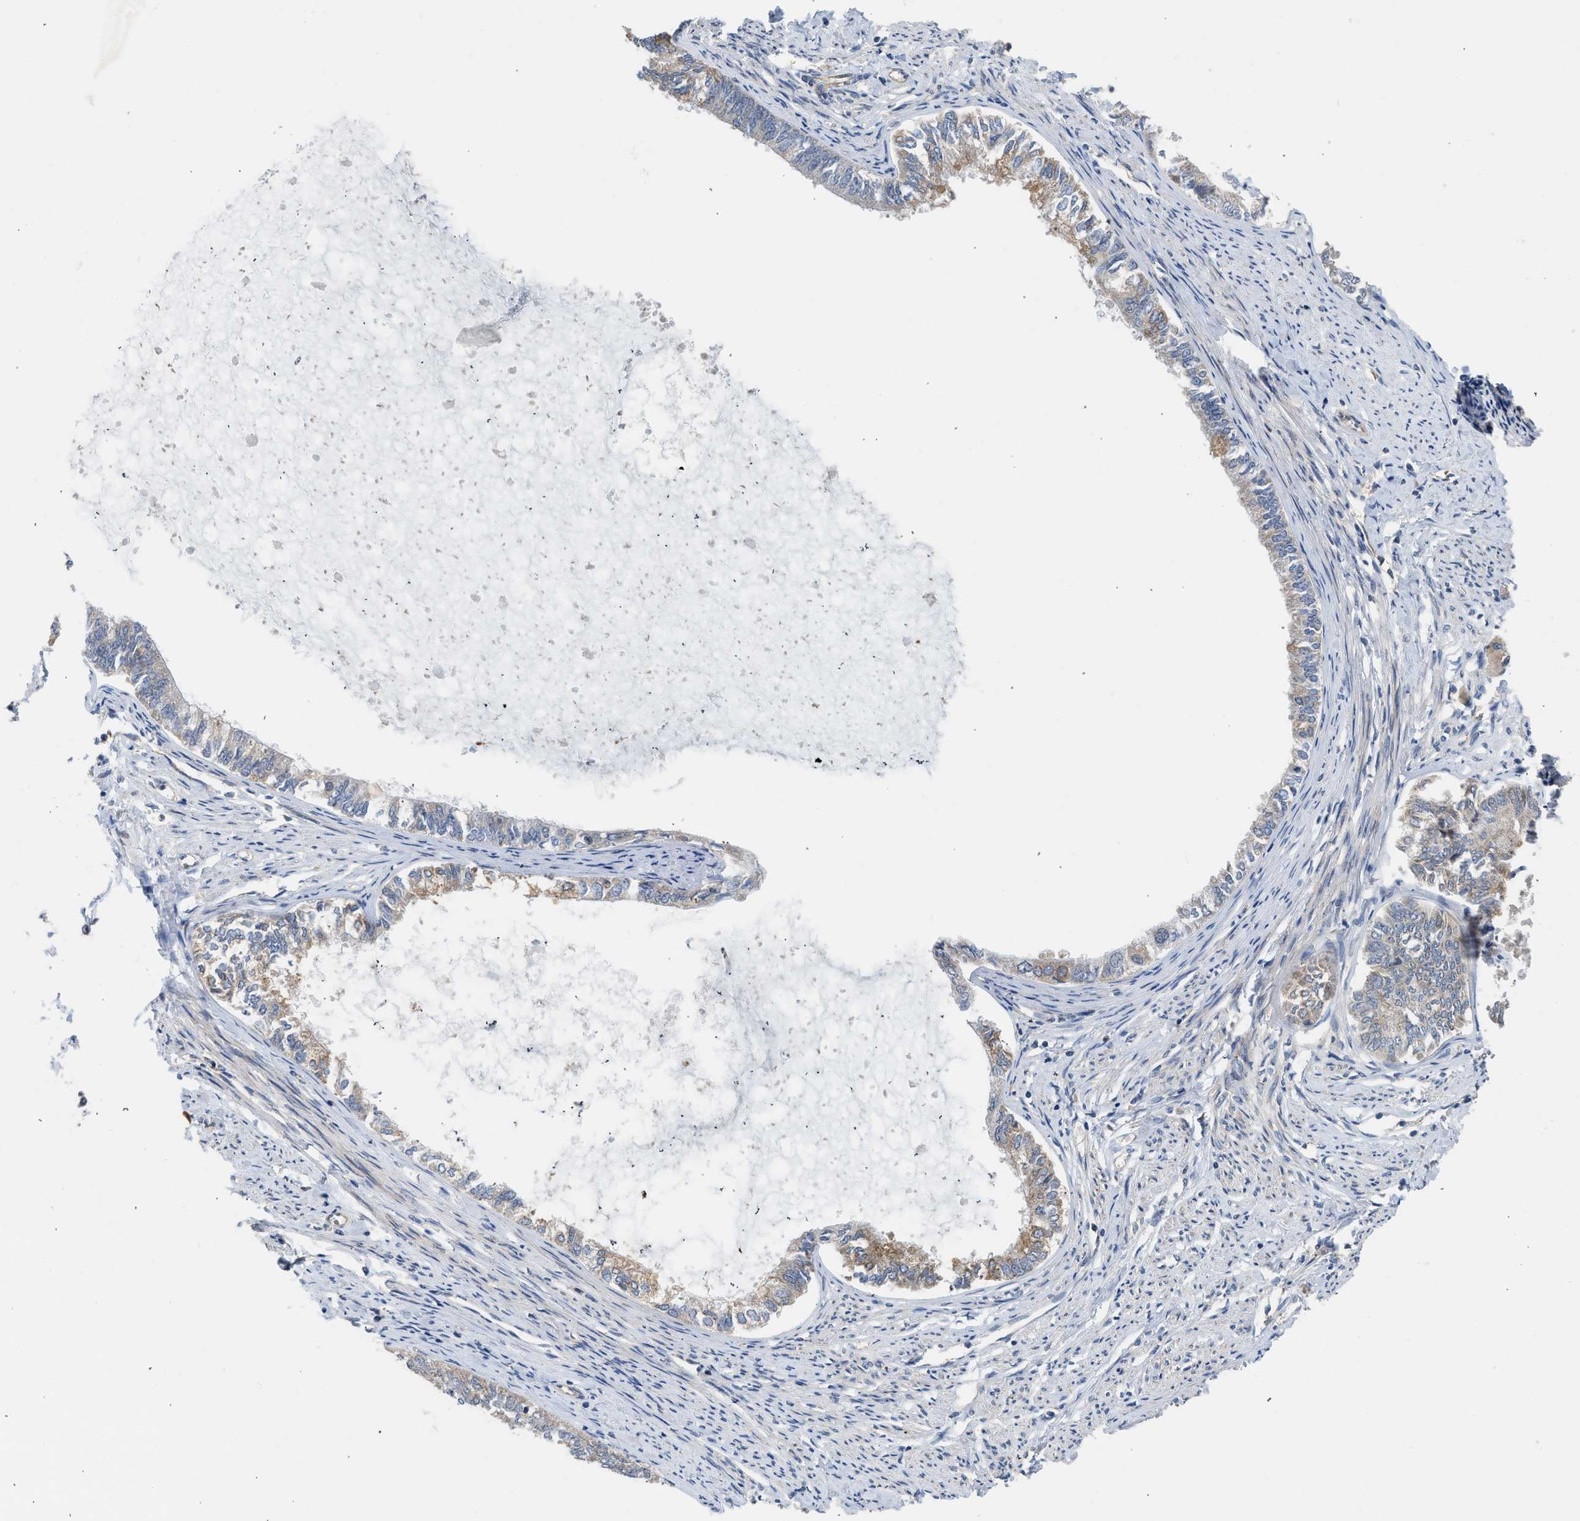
{"staining": {"intensity": "moderate", "quantity": "<25%", "location": "cytoplasmic/membranous"}, "tissue": "endometrial cancer", "cell_type": "Tumor cells", "image_type": "cancer", "snomed": [{"axis": "morphology", "description": "Adenocarcinoma, NOS"}, {"axis": "topography", "description": "Endometrium"}], "caption": "An IHC image of neoplastic tissue is shown. Protein staining in brown labels moderate cytoplasmic/membranous positivity in endometrial cancer (adenocarcinoma) within tumor cells.", "gene": "POLG2", "patient": {"sex": "female", "age": 86}}